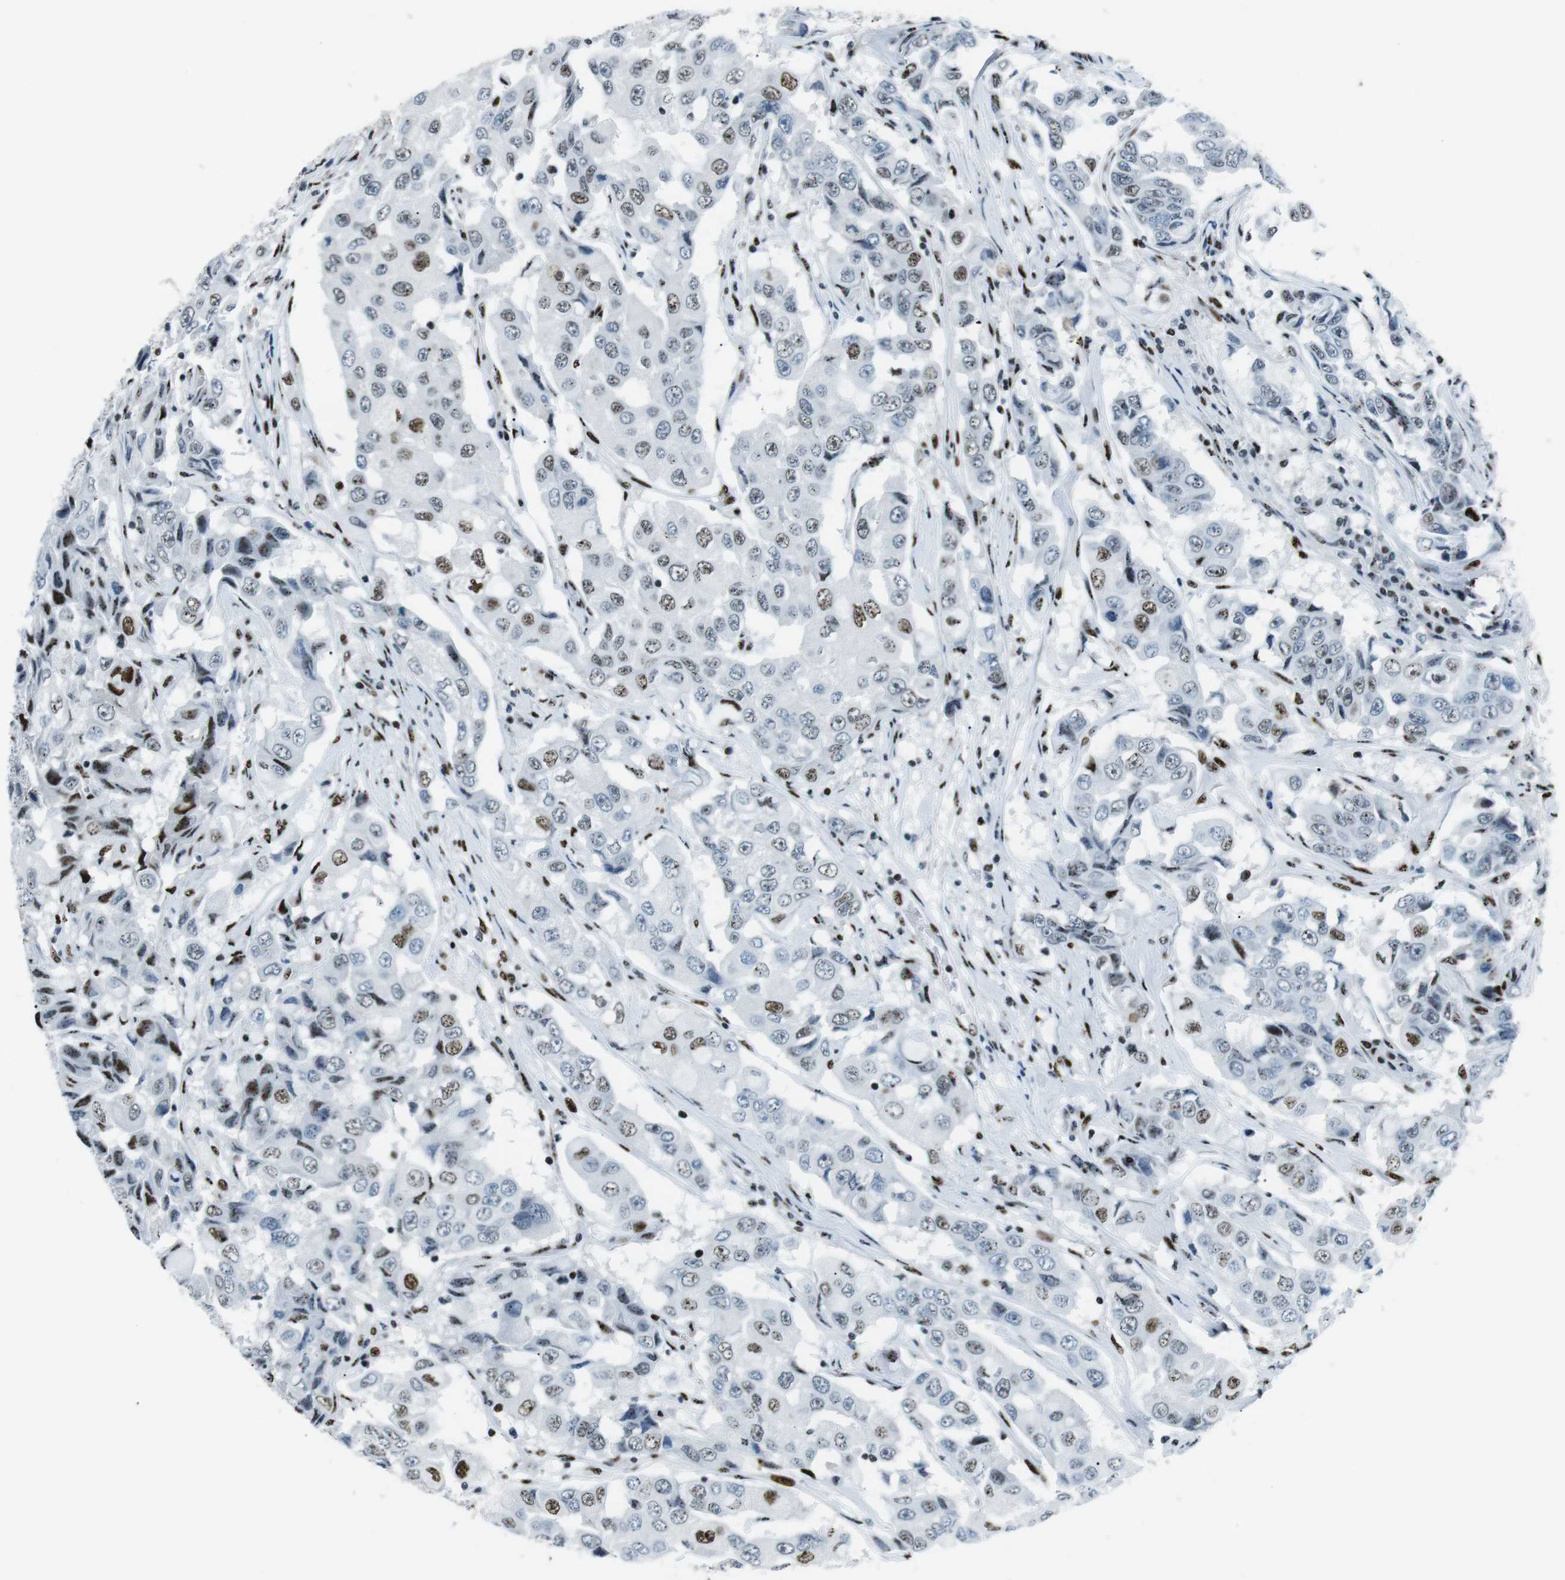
{"staining": {"intensity": "moderate", "quantity": "25%-75%", "location": "nuclear"}, "tissue": "breast cancer", "cell_type": "Tumor cells", "image_type": "cancer", "snomed": [{"axis": "morphology", "description": "Duct carcinoma"}, {"axis": "topography", "description": "Breast"}], "caption": "Intraductal carcinoma (breast) stained with a brown dye exhibits moderate nuclear positive expression in approximately 25%-75% of tumor cells.", "gene": "PML", "patient": {"sex": "female", "age": 27}}